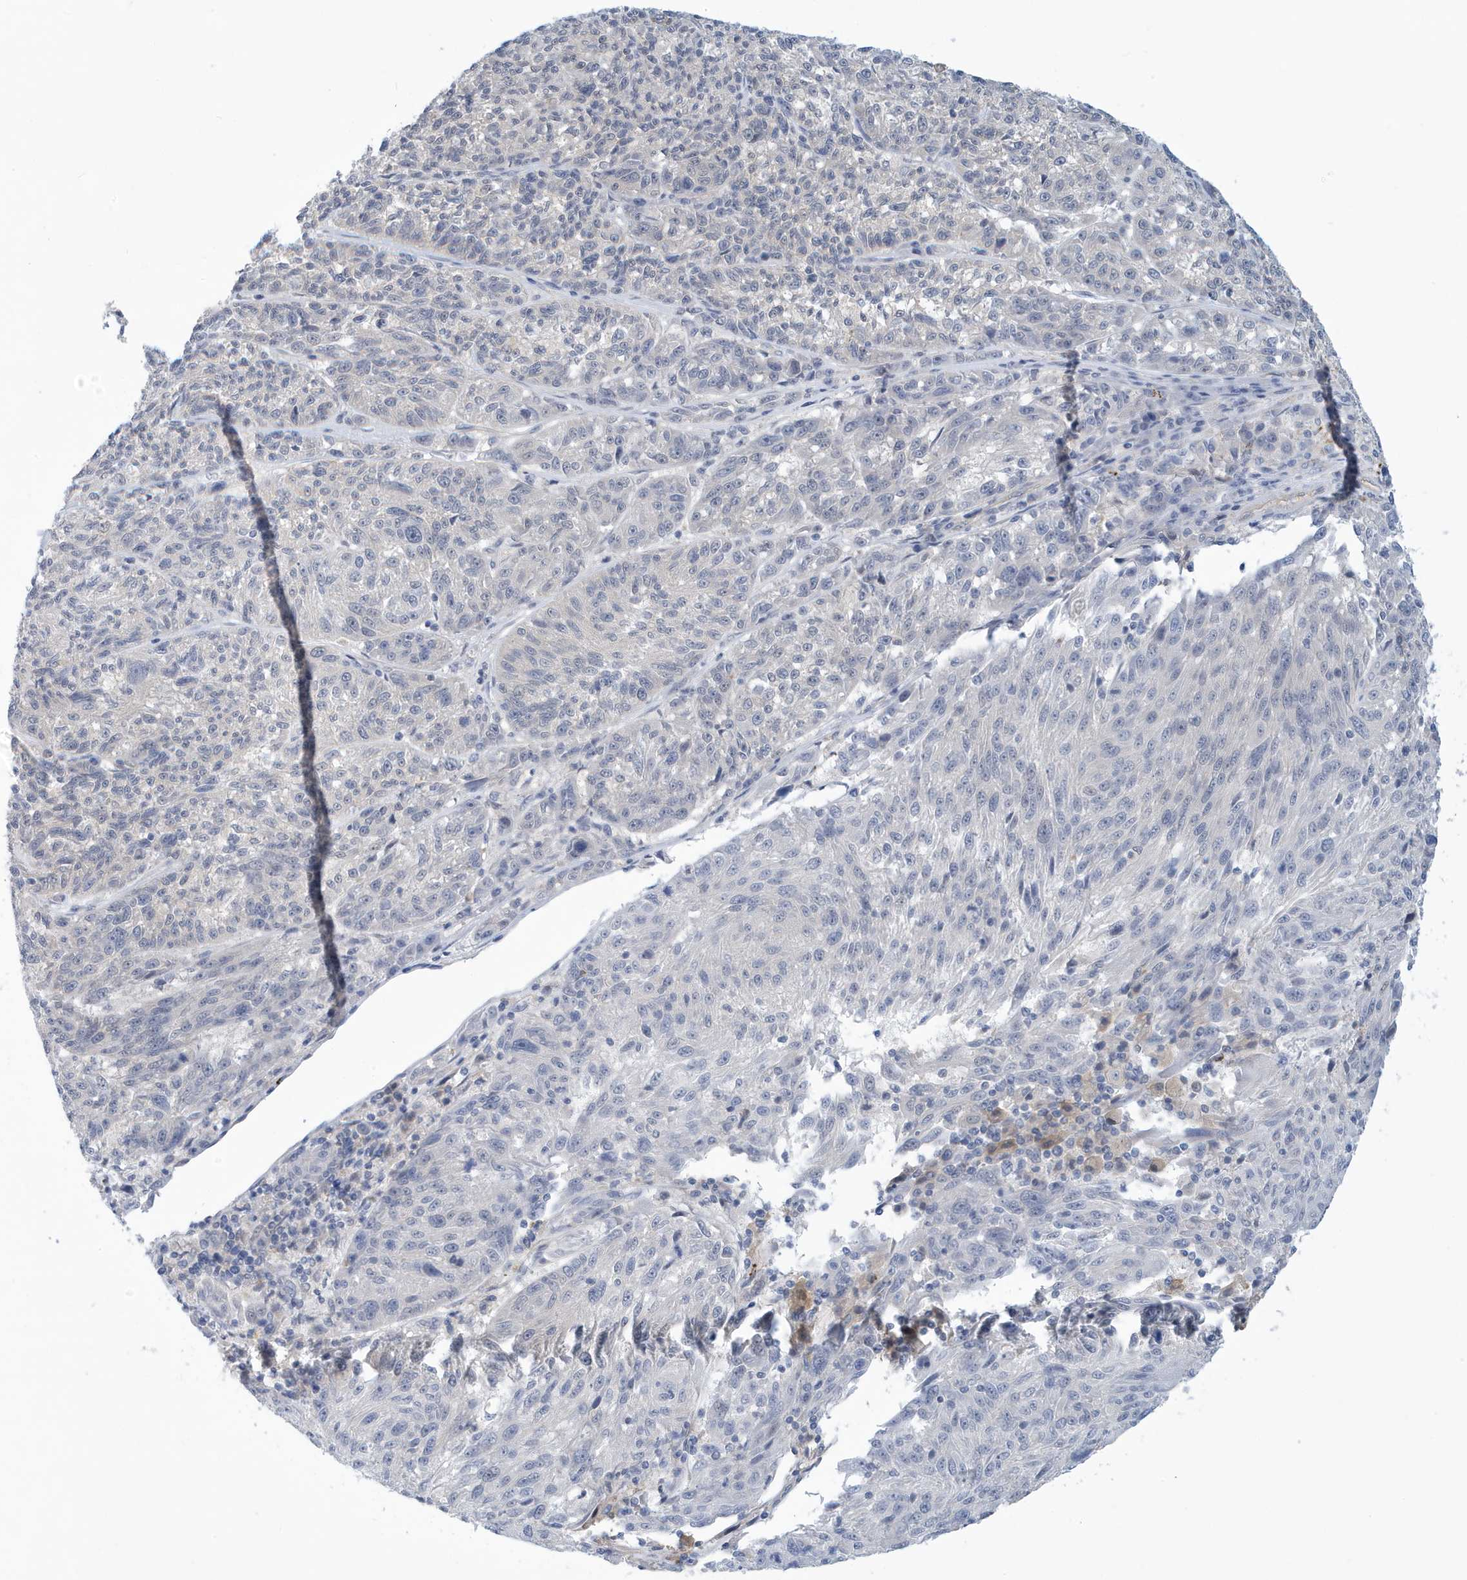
{"staining": {"intensity": "negative", "quantity": "none", "location": "none"}, "tissue": "melanoma", "cell_type": "Tumor cells", "image_type": "cancer", "snomed": [{"axis": "morphology", "description": "Malignant melanoma, NOS"}, {"axis": "topography", "description": "Skin"}], "caption": "An IHC image of malignant melanoma is shown. There is no staining in tumor cells of malignant melanoma.", "gene": "VTA1", "patient": {"sex": "male", "age": 53}}